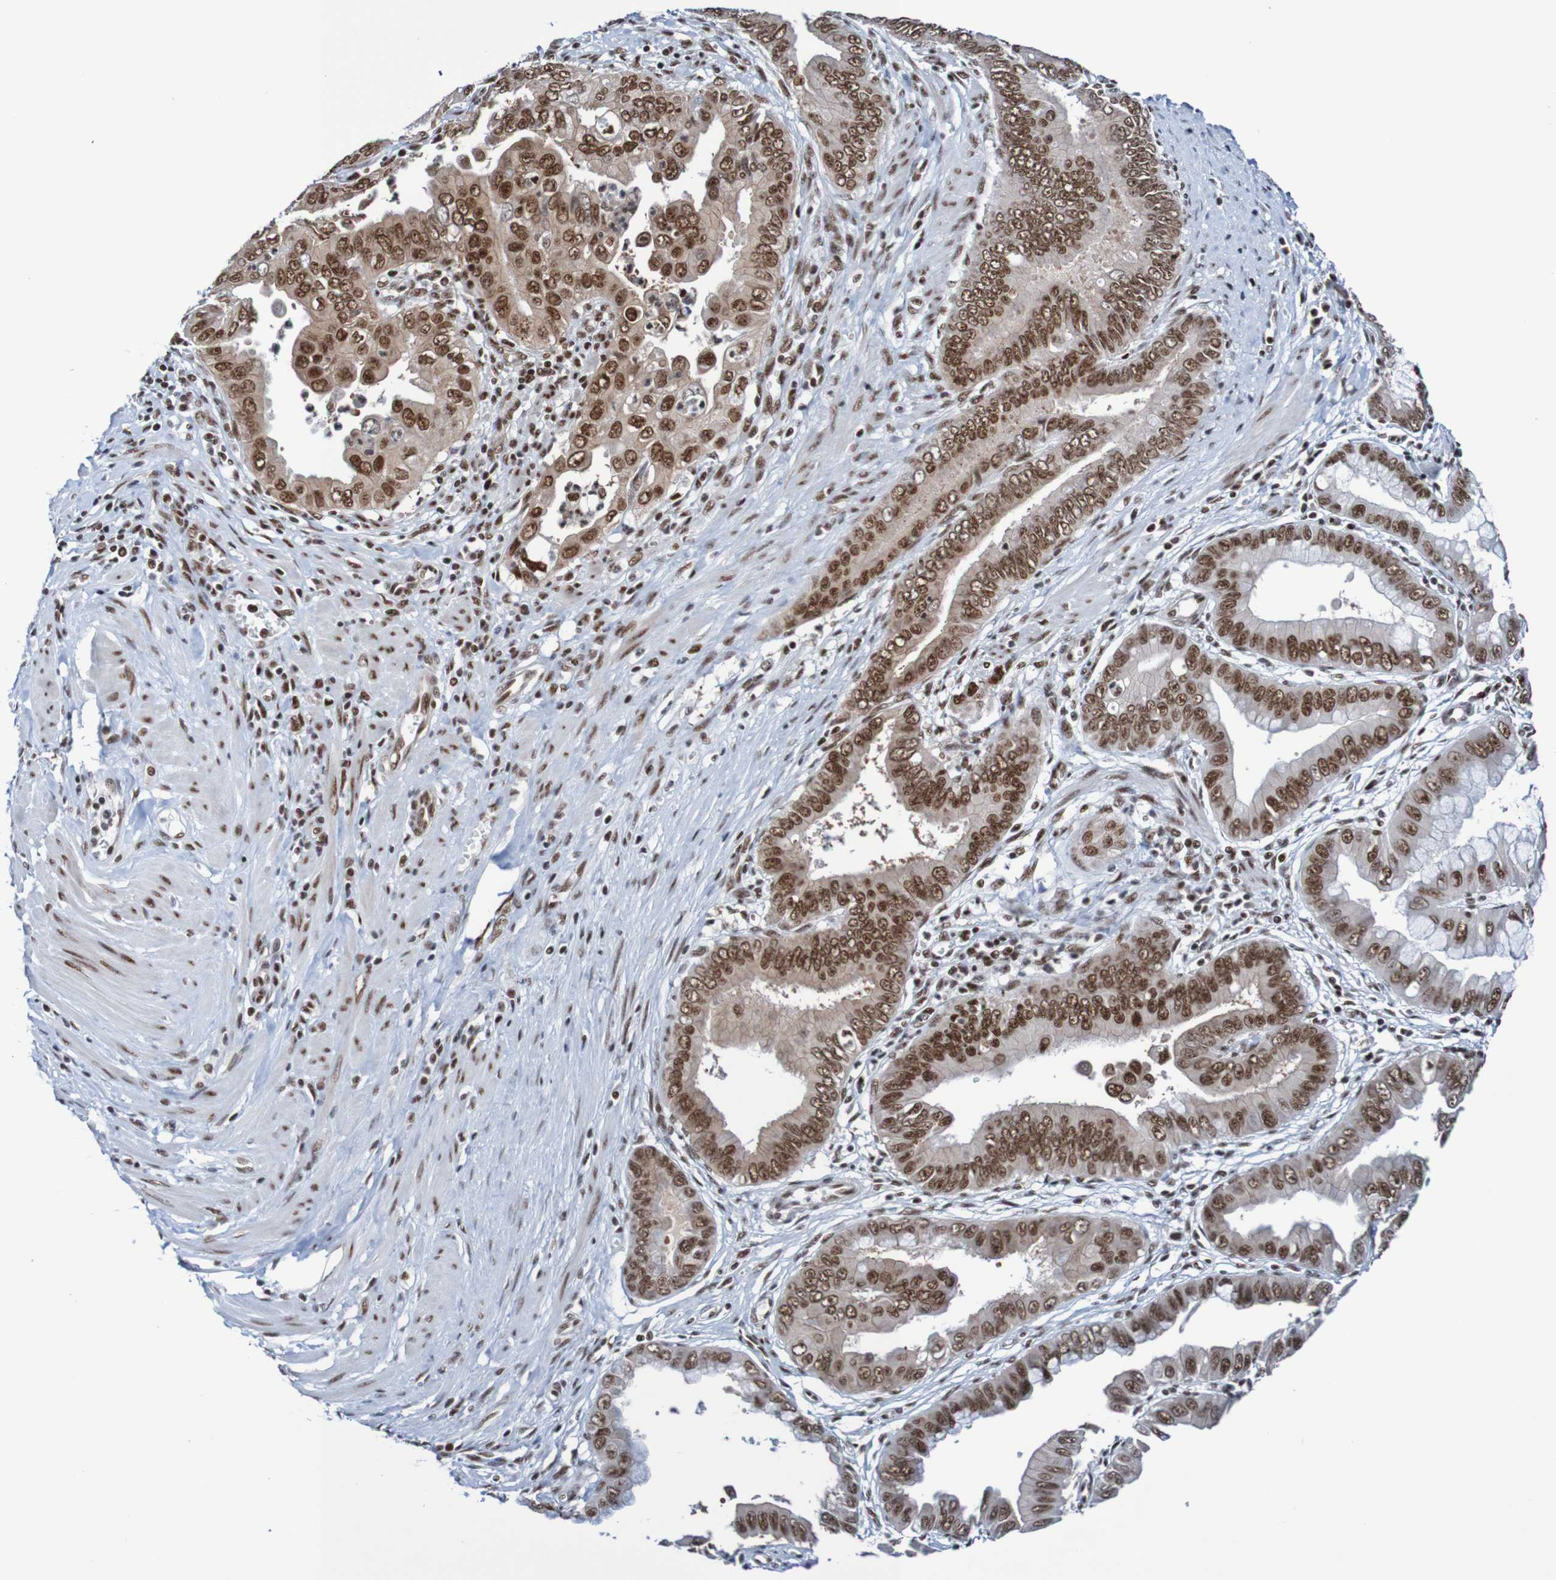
{"staining": {"intensity": "strong", "quantity": ">75%", "location": "nuclear"}, "tissue": "pancreatic cancer", "cell_type": "Tumor cells", "image_type": "cancer", "snomed": [{"axis": "morphology", "description": "Normal tissue, NOS"}, {"axis": "topography", "description": "Lymph node"}], "caption": "This is an image of immunohistochemistry staining of pancreatic cancer, which shows strong expression in the nuclear of tumor cells.", "gene": "CDC5L", "patient": {"sex": "male", "age": 50}}